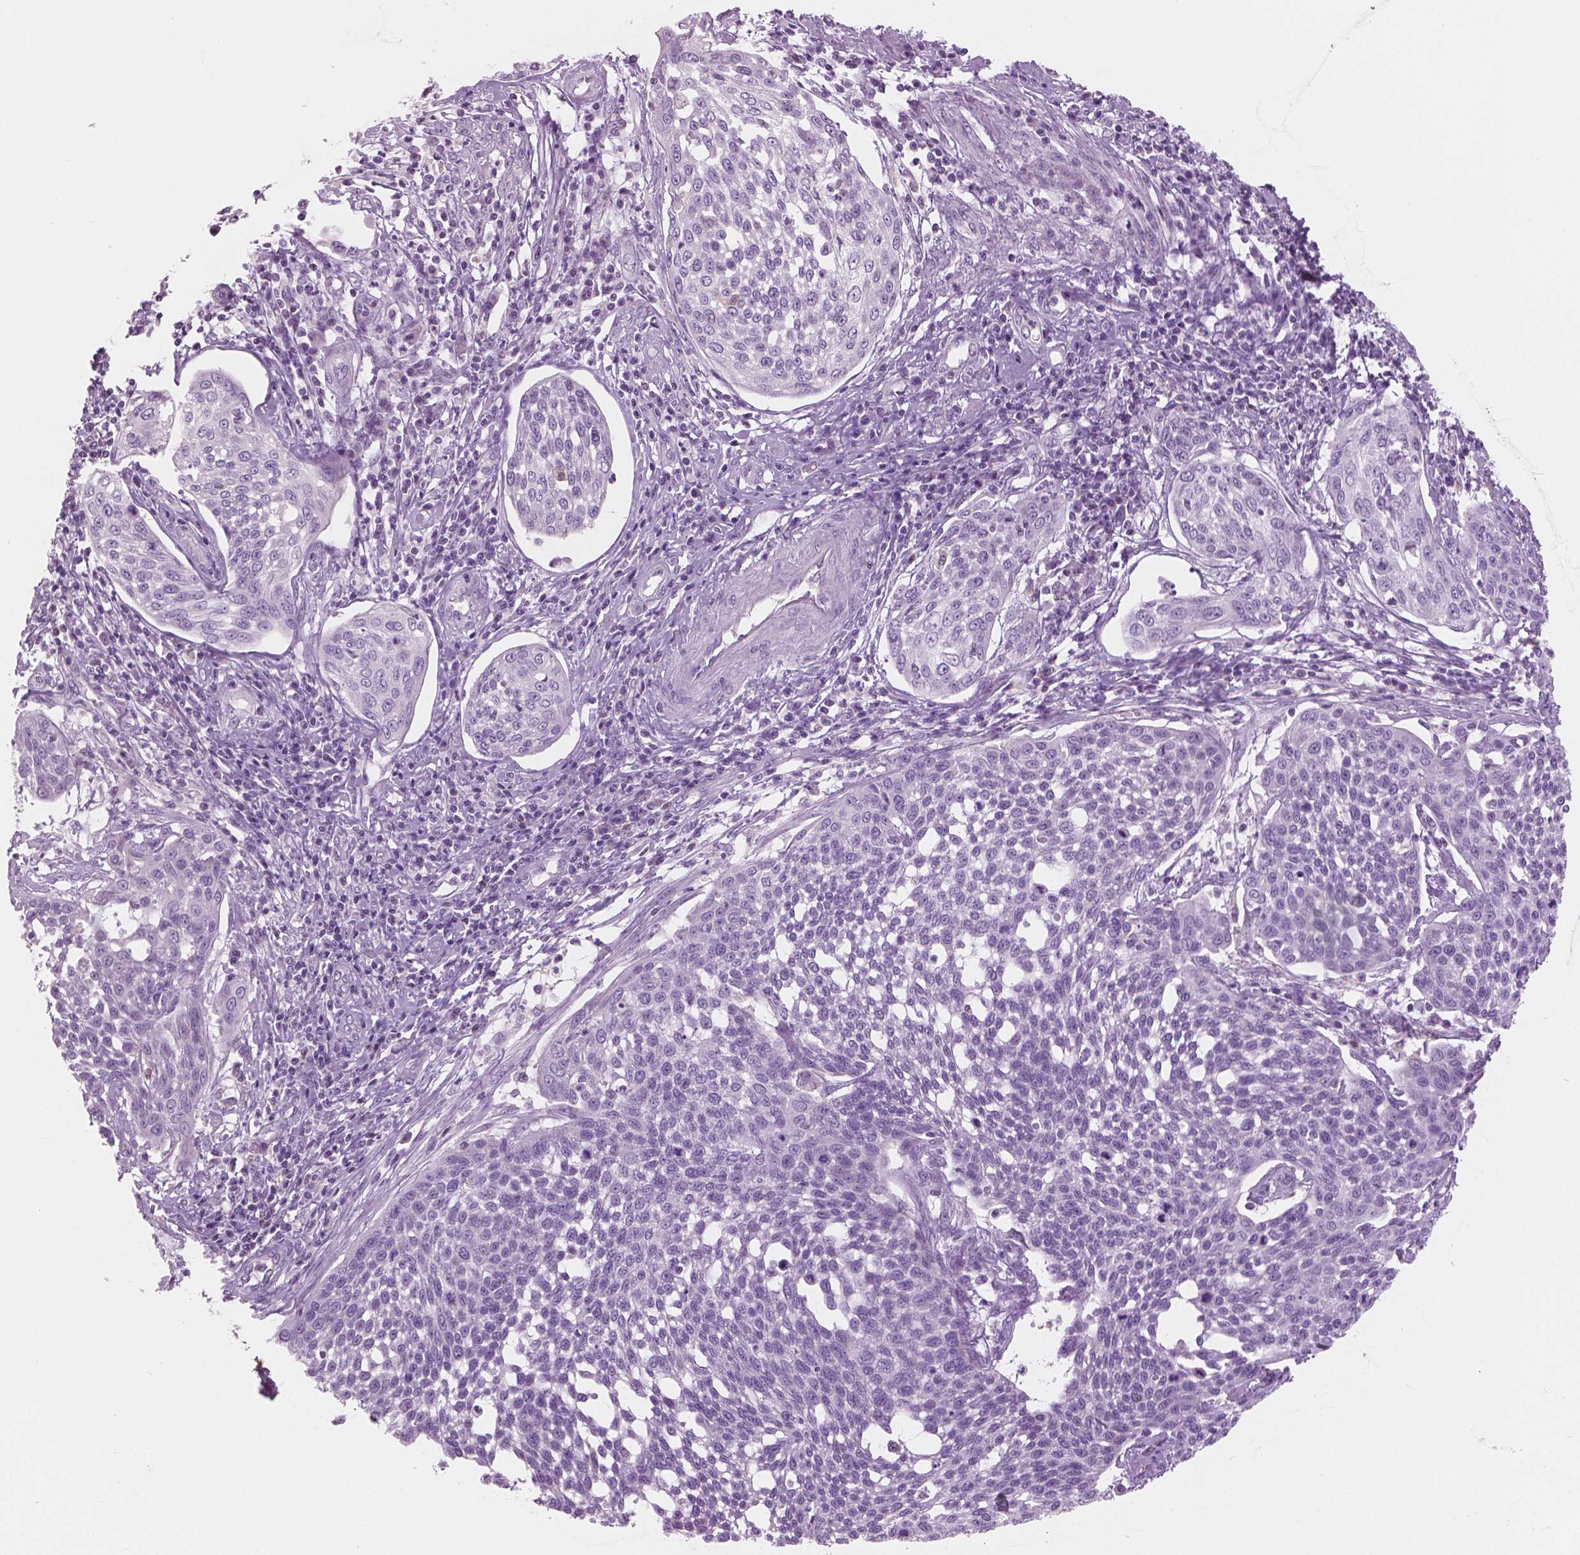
{"staining": {"intensity": "negative", "quantity": "none", "location": "none"}, "tissue": "cervical cancer", "cell_type": "Tumor cells", "image_type": "cancer", "snomed": [{"axis": "morphology", "description": "Squamous cell carcinoma, NOS"}, {"axis": "topography", "description": "Cervix"}], "caption": "Tumor cells are negative for protein expression in human cervical squamous cell carcinoma.", "gene": "GALM", "patient": {"sex": "female", "age": 34}}